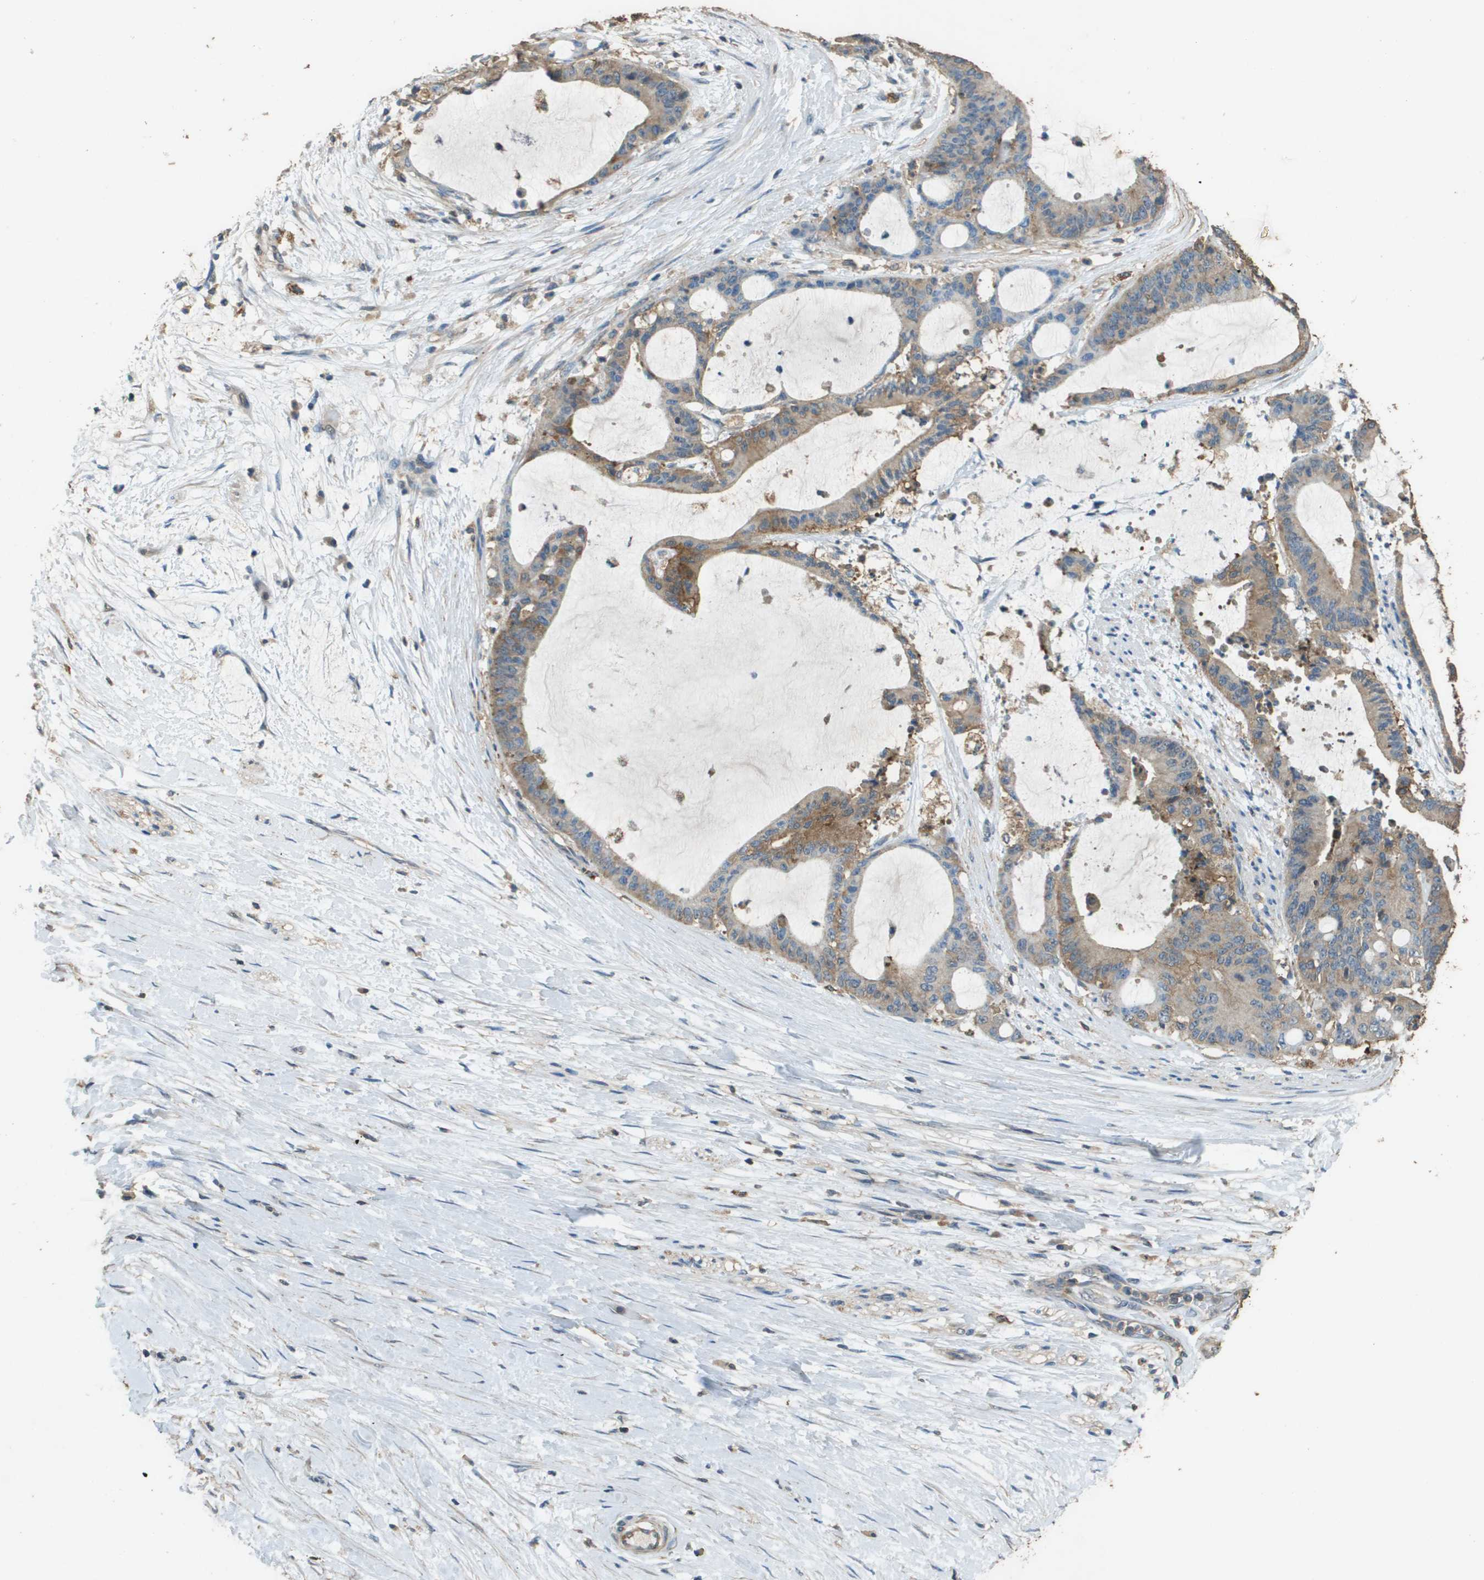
{"staining": {"intensity": "moderate", "quantity": ">75%", "location": "cytoplasmic/membranous"}, "tissue": "liver cancer", "cell_type": "Tumor cells", "image_type": "cancer", "snomed": [{"axis": "morphology", "description": "Cholangiocarcinoma"}, {"axis": "topography", "description": "Liver"}], "caption": "IHC (DAB (3,3'-diaminobenzidine)) staining of human cholangiocarcinoma (liver) shows moderate cytoplasmic/membranous protein positivity in approximately >75% of tumor cells. (DAB = brown stain, brightfield microscopy at high magnification).", "gene": "MS4A7", "patient": {"sex": "female", "age": 73}}